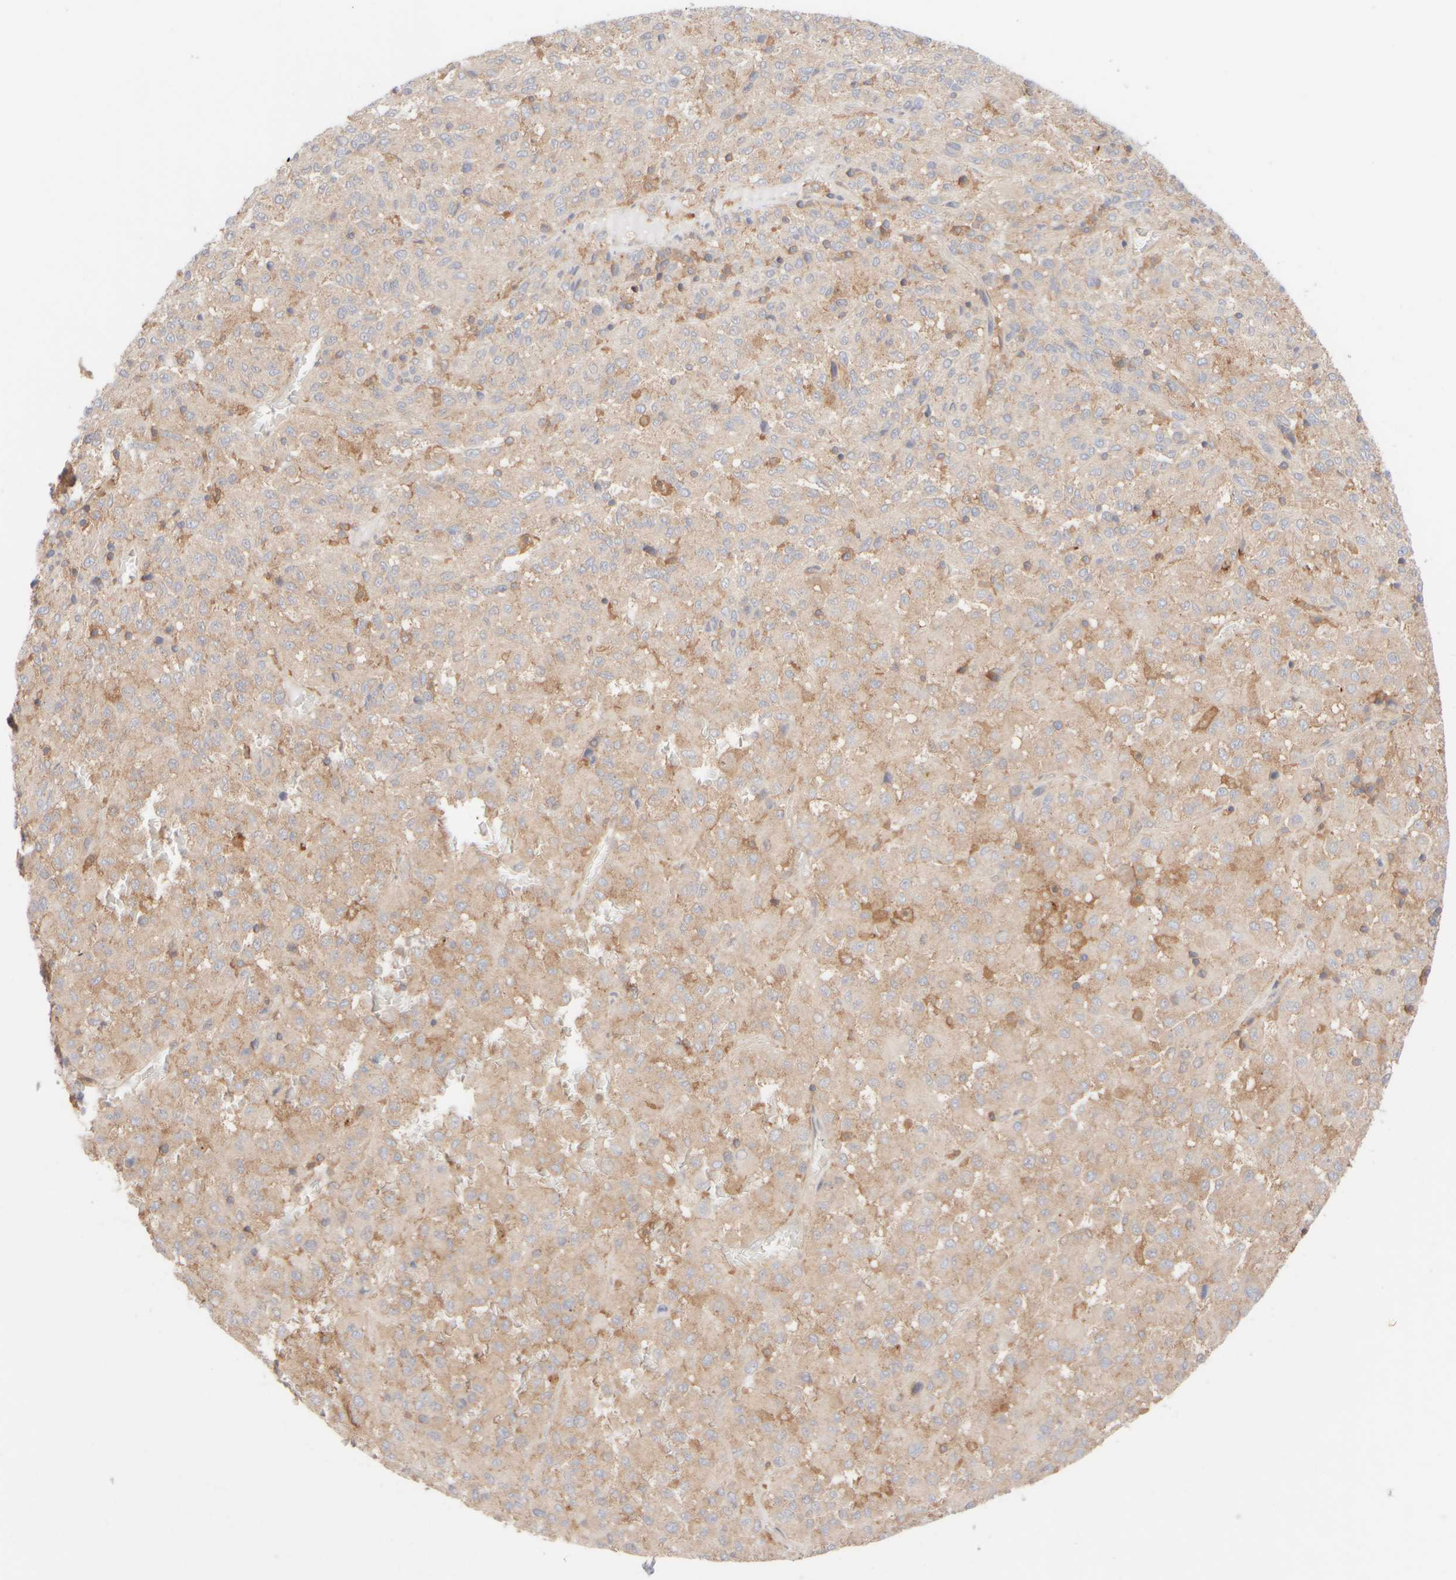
{"staining": {"intensity": "weak", "quantity": "<25%", "location": "cytoplasmic/membranous"}, "tissue": "melanoma", "cell_type": "Tumor cells", "image_type": "cancer", "snomed": [{"axis": "morphology", "description": "Malignant melanoma, Metastatic site"}, {"axis": "topography", "description": "Lung"}], "caption": "Immunohistochemical staining of human melanoma reveals no significant positivity in tumor cells.", "gene": "RABEP1", "patient": {"sex": "male", "age": 64}}